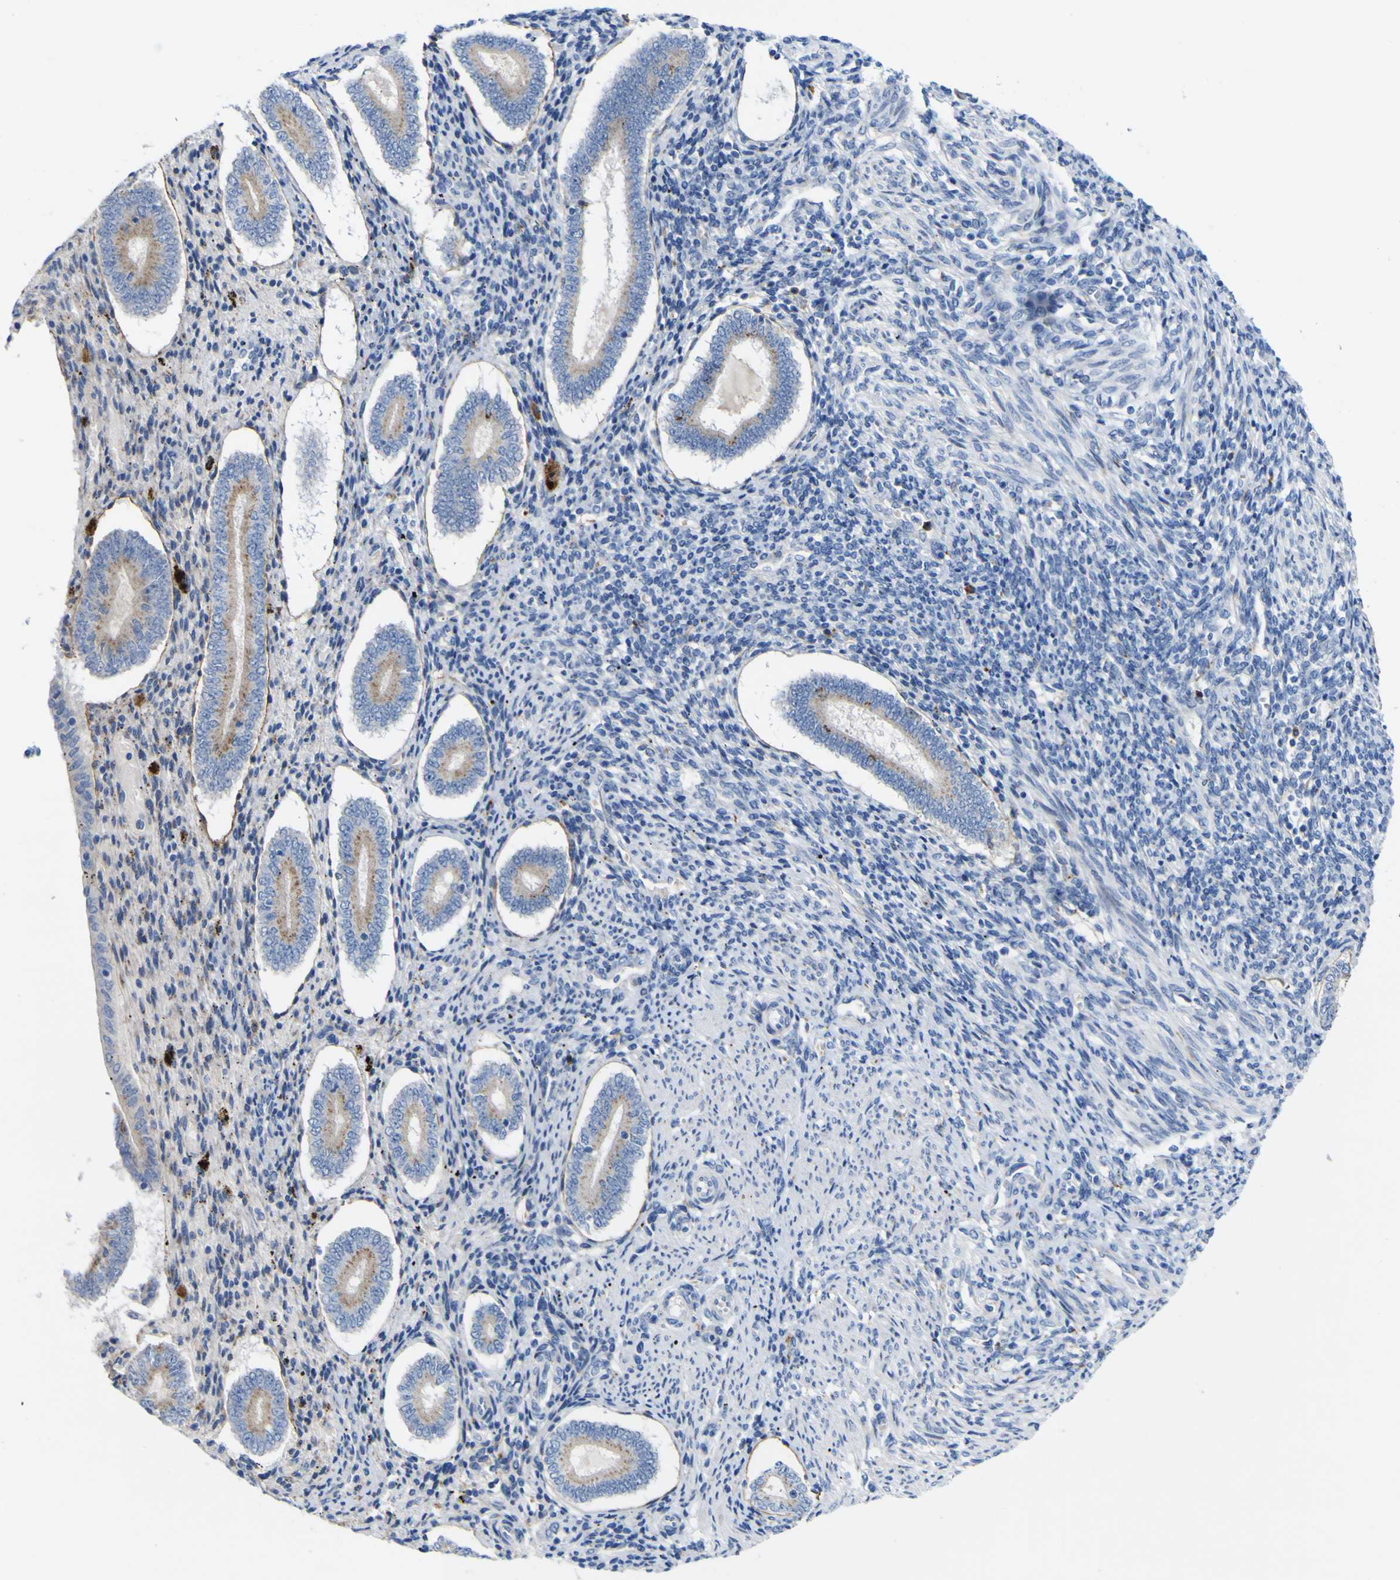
{"staining": {"intensity": "moderate", "quantity": "<25%", "location": "cytoplasmic/membranous"}, "tissue": "endometrium", "cell_type": "Cells in endometrial stroma", "image_type": "normal", "snomed": [{"axis": "morphology", "description": "Normal tissue, NOS"}, {"axis": "topography", "description": "Endometrium"}], "caption": "Protein analysis of normal endometrium exhibits moderate cytoplasmic/membranous expression in about <25% of cells in endometrial stroma. The protein is shown in brown color, while the nuclei are stained blue.", "gene": "PTPRF", "patient": {"sex": "female", "age": 42}}